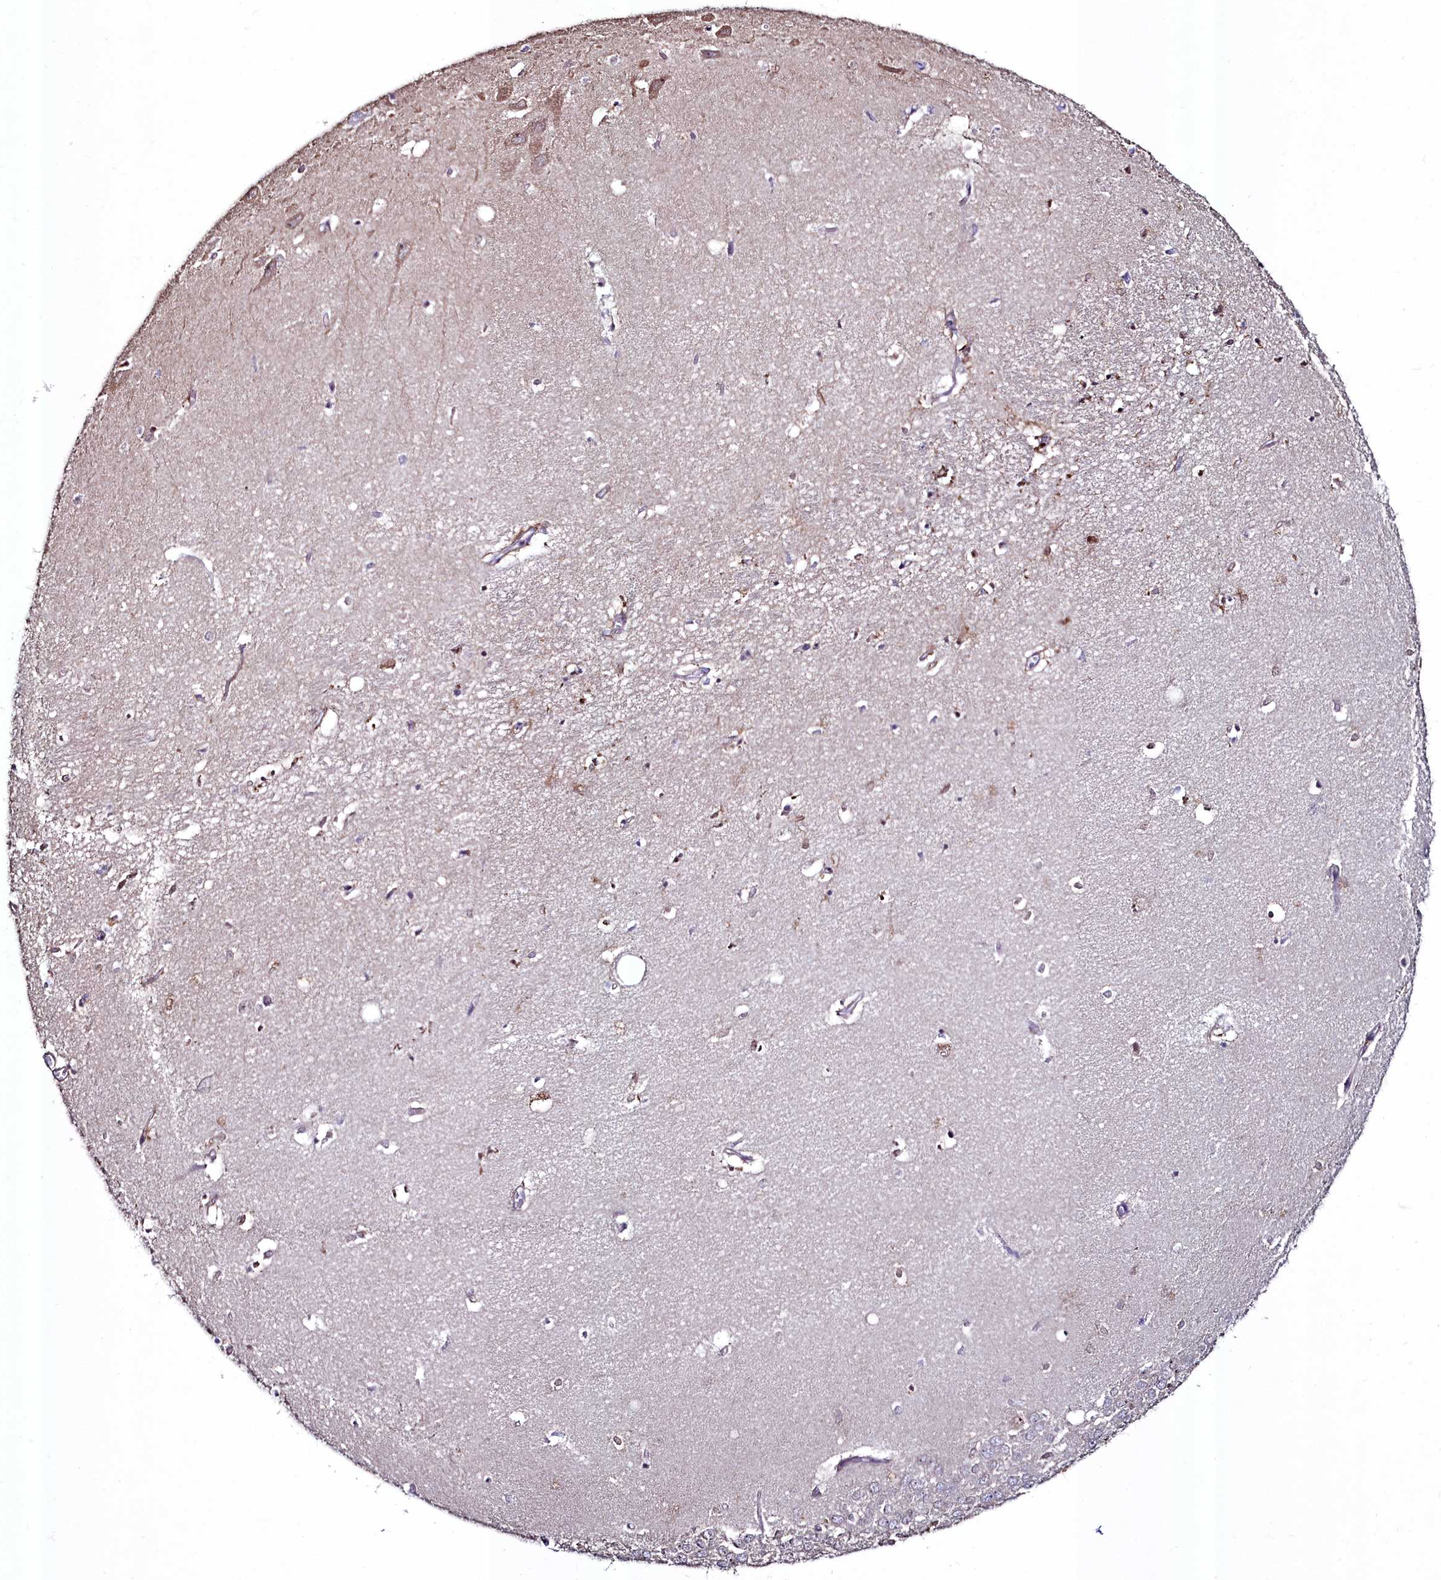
{"staining": {"intensity": "negative", "quantity": "none", "location": "none"}, "tissue": "hippocampus", "cell_type": "Glial cells", "image_type": "normal", "snomed": [{"axis": "morphology", "description": "Normal tissue, NOS"}, {"axis": "topography", "description": "Hippocampus"}], "caption": "This micrograph is of unremarkable hippocampus stained with immunohistochemistry to label a protein in brown with the nuclei are counter-stained blue. There is no positivity in glial cells.", "gene": "AMBRA1", "patient": {"sex": "female", "age": 64}}